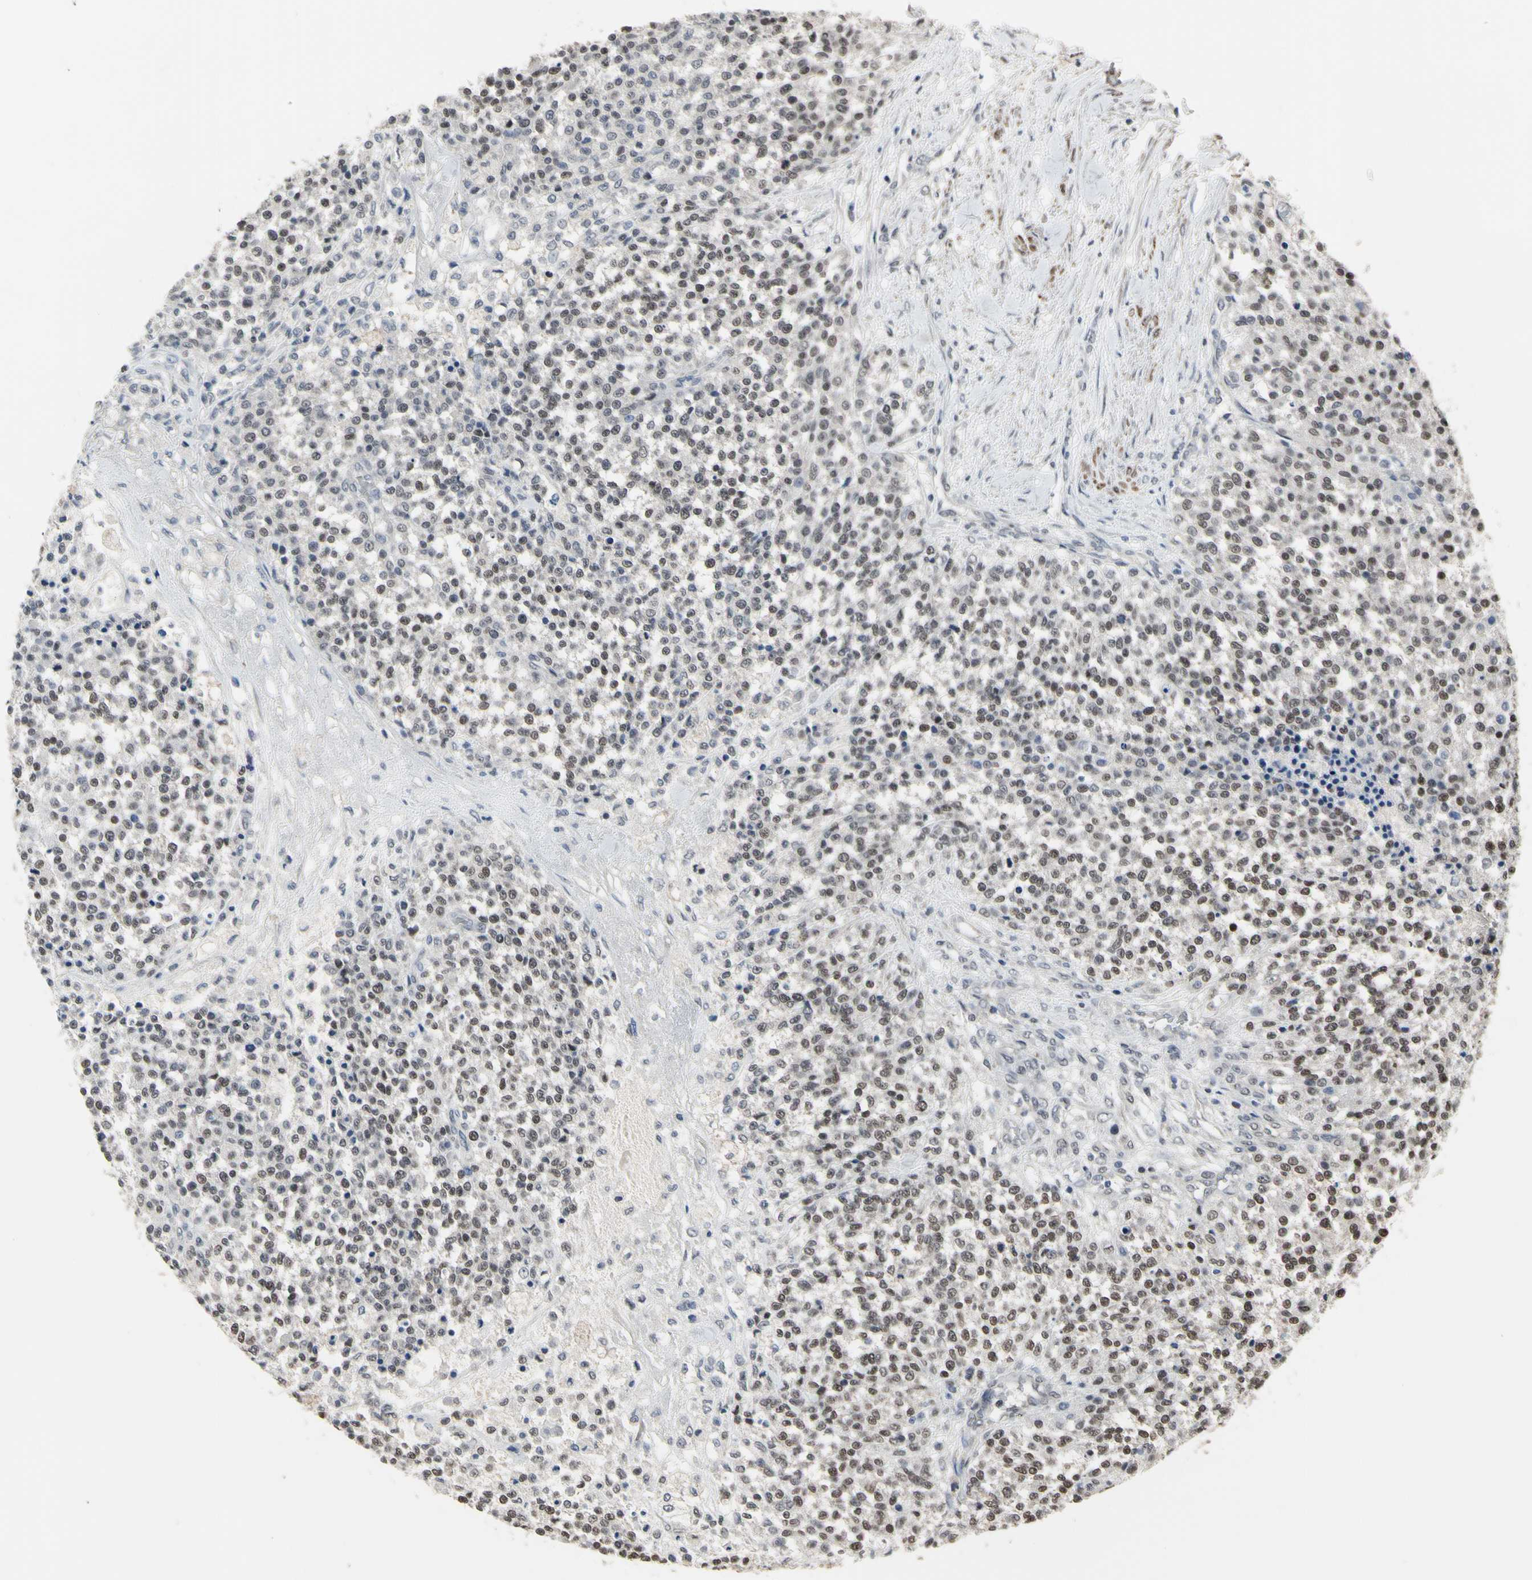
{"staining": {"intensity": "moderate", "quantity": ">75%", "location": "nuclear"}, "tissue": "testis cancer", "cell_type": "Tumor cells", "image_type": "cancer", "snomed": [{"axis": "morphology", "description": "Seminoma, NOS"}, {"axis": "topography", "description": "Testis"}], "caption": "Testis cancer was stained to show a protein in brown. There is medium levels of moderate nuclear expression in about >75% of tumor cells. The staining is performed using DAB (3,3'-diaminobenzidine) brown chromogen to label protein expression. The nuclei are counter-stained blue using hematoxylin.", "gene": "ZNF174", "patient": {"sex": "male", "age": 59}}